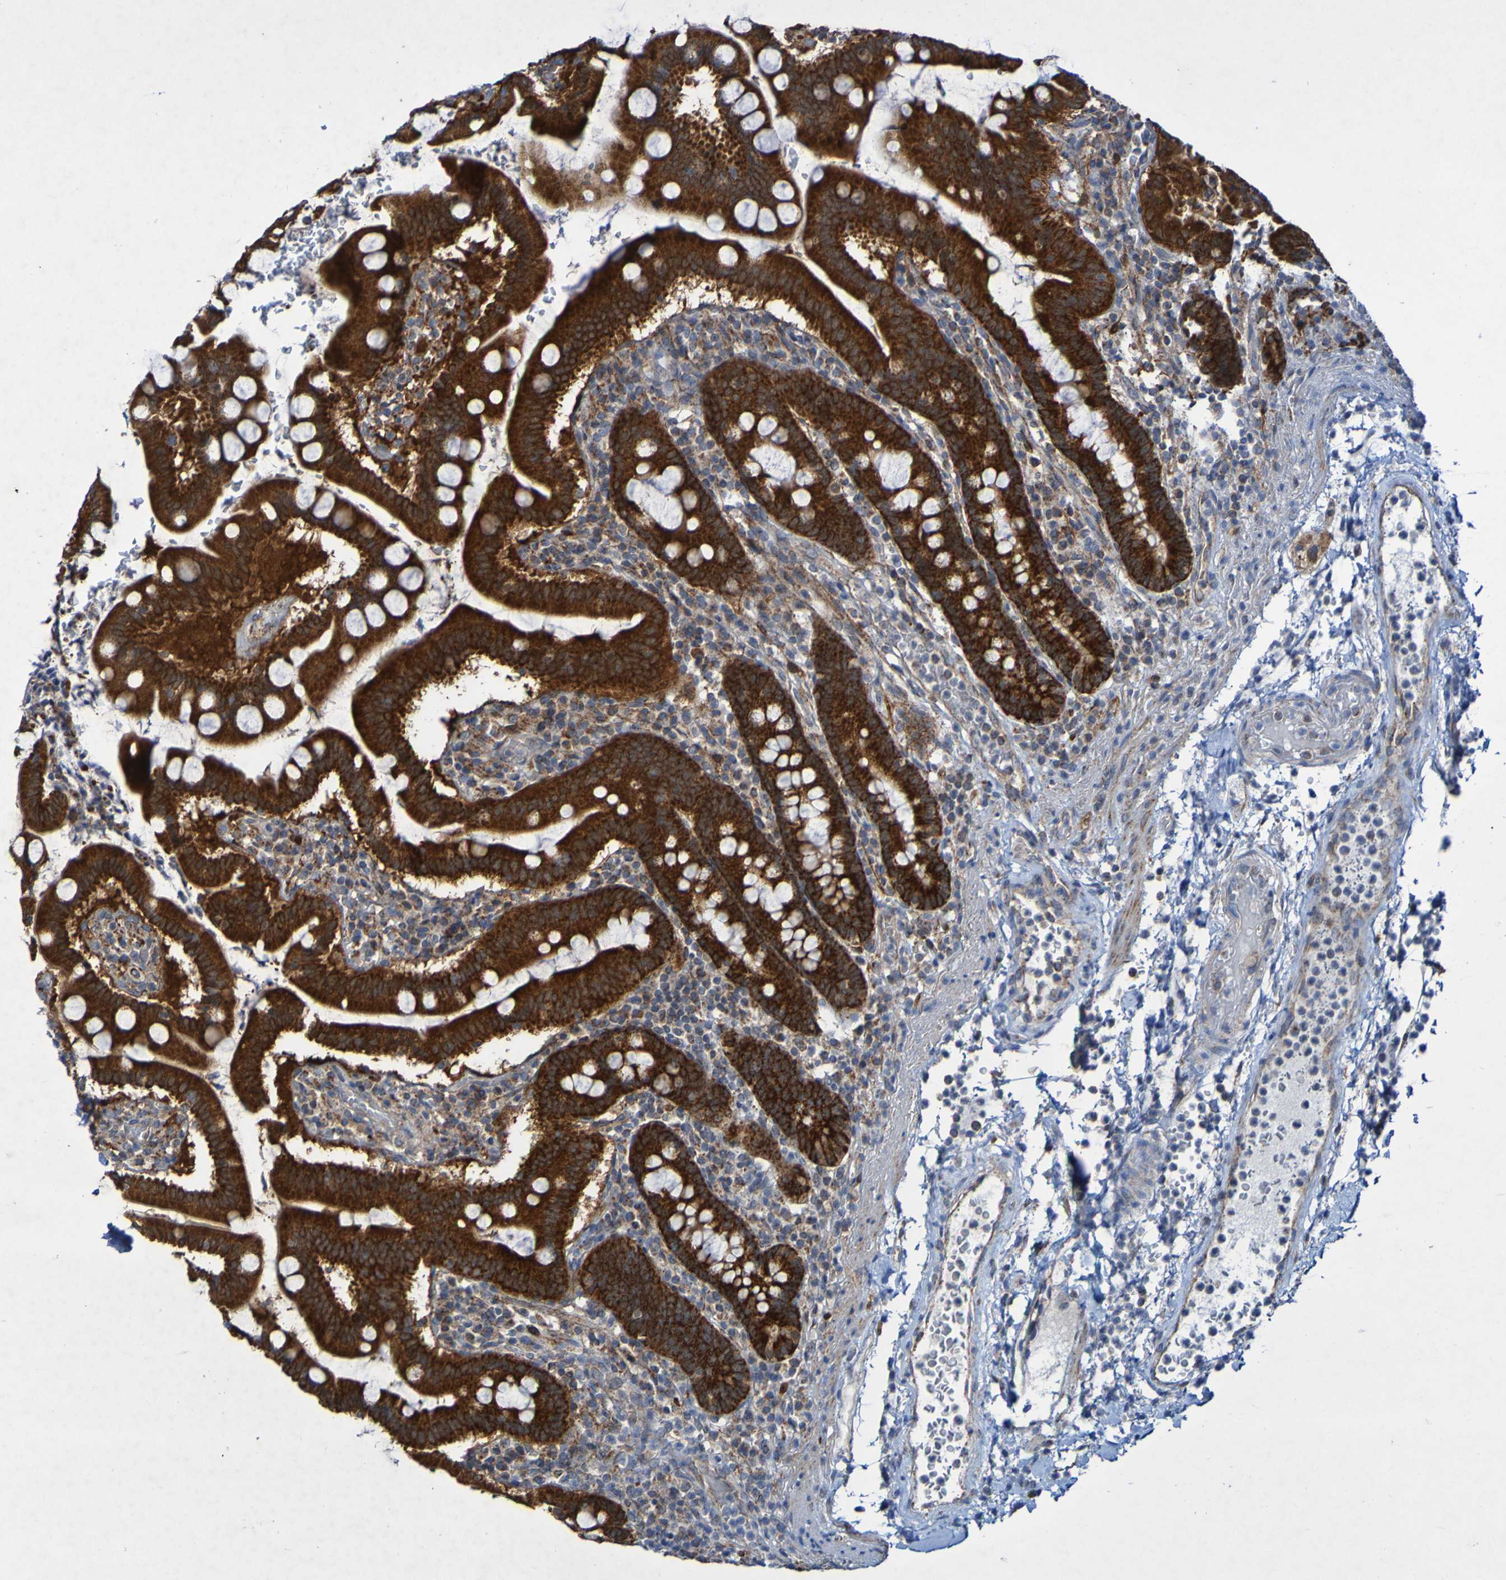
{"staining": {"intensity": "strong", "quantity": ">75%", "location": "cytoplasmic/membranous"}, "tissue": "stomach", "cell_type": "Glandular cells", "image_type": "normal", "snomed": [{"axis": "morphology", "description": "Normal tissue, NOS"}, {"axis": "topography", "description": "Stomach, upper"}], "caption": "Approximately >75% of glandular cells in unremarkable human stomach demonstrate strong cytoplasmic/membranous protein positivity as visualized by brown immunohistochemical staining.", "gene": "CCDC51", "patient": {"sex": "male", "age": 68}}